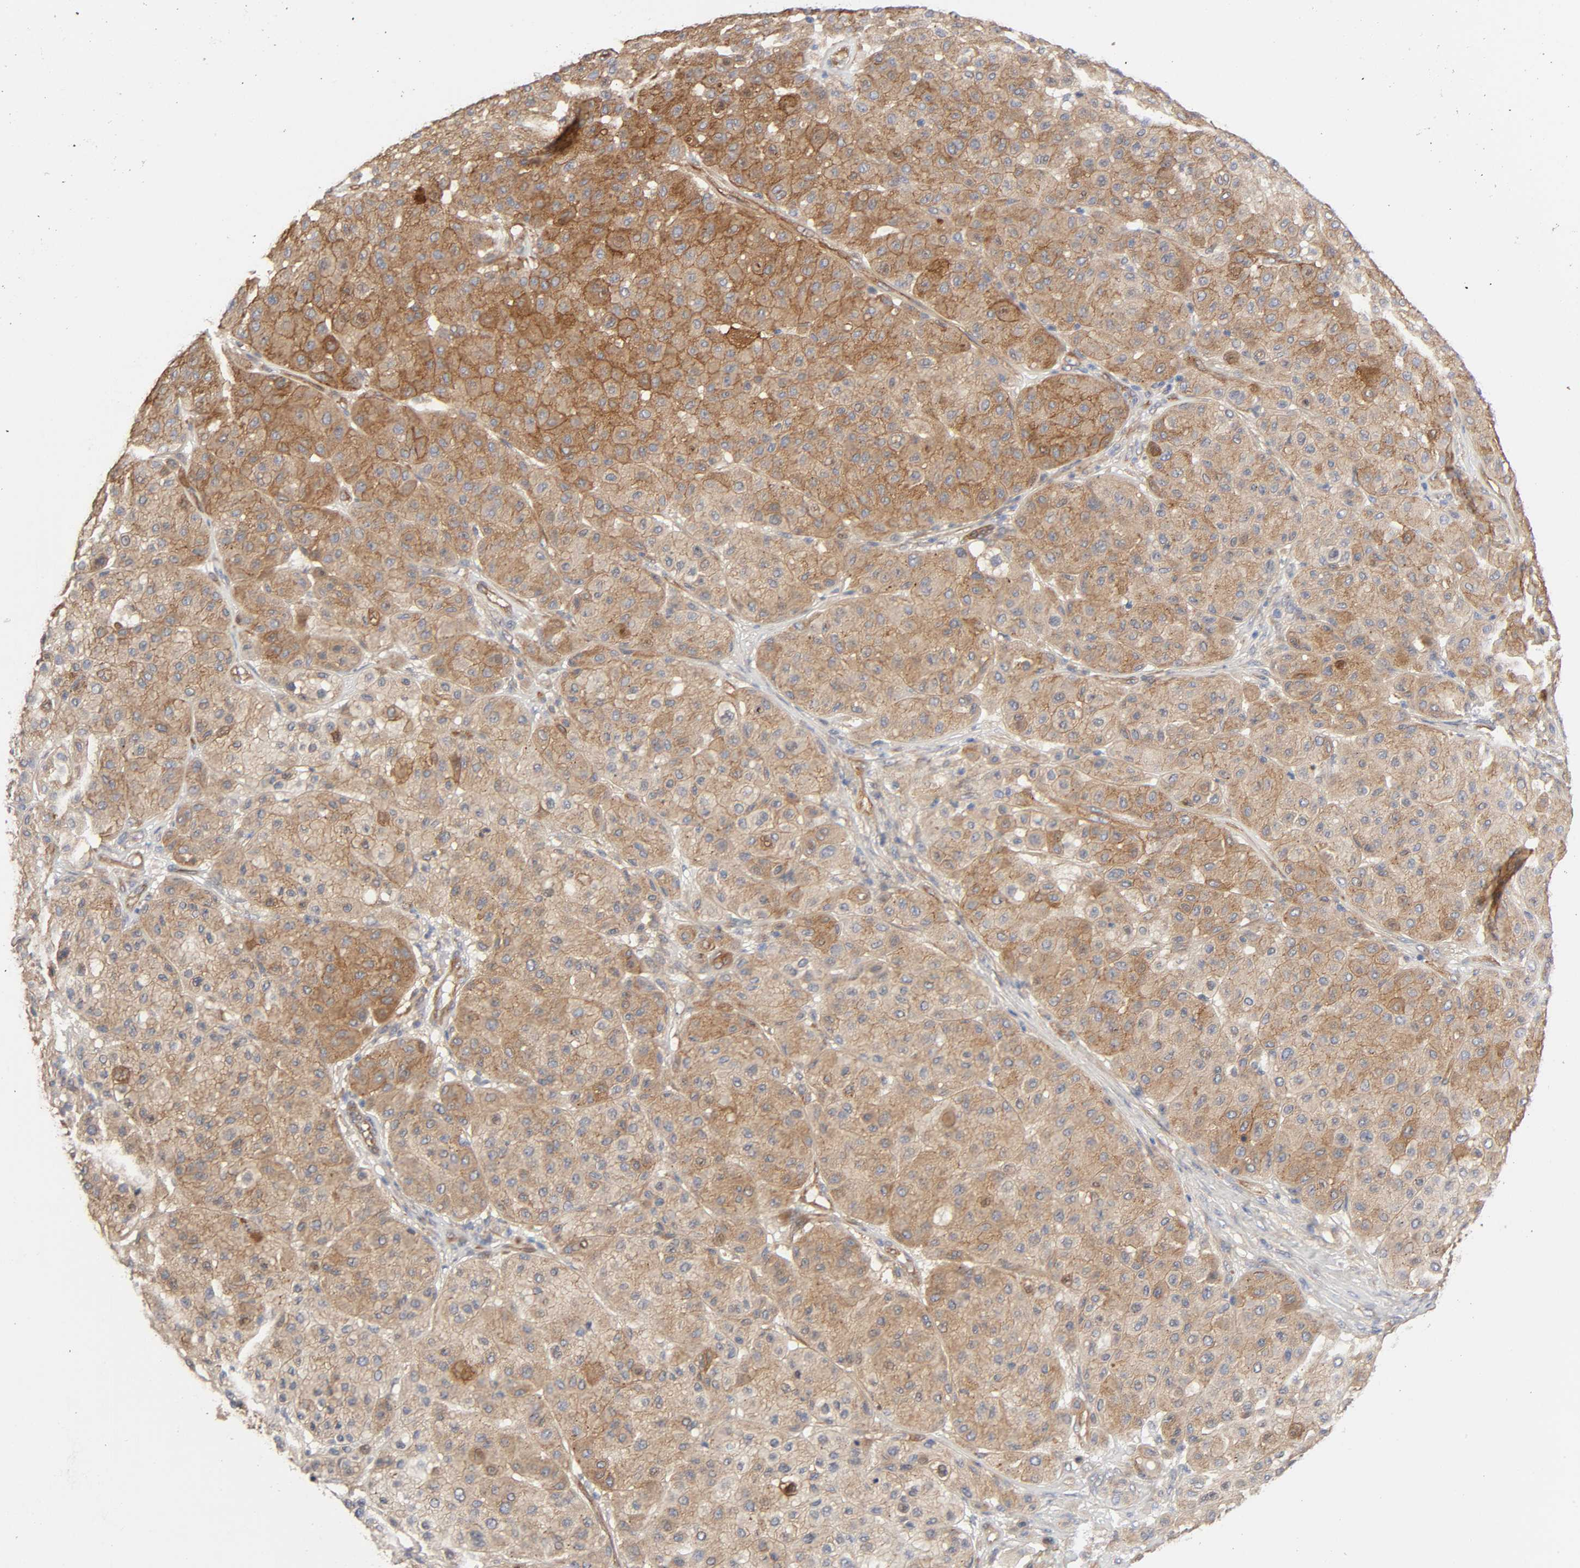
{"staining": {"intensity": "moderate", "quantity": "25%-75%", "location": "cytoplasmic/membranous"}, "tissue": "melanoma", "cell_type": "Tumor cells", "image_type": "cancer", "snomed": [{"axis": "morphology", "description": "Normal tissue, NOS"}, {"axis": "morphology", "description": "Malignant melanoma, Metastatic site"}, {"axis": "topography", "description": "Skin"}], "caption": "Malignant melanoma (metastatic site) tissue reveals moderate cytoplasmic/membranous staining in approximately 25%-75% of tumor cells (DAB (3,3'-diaminobenzidine) = brown stain, brightfield microscopy at high magnification).", "gene": "RAB13", "patient": {"sex": "male", "age": 41}}